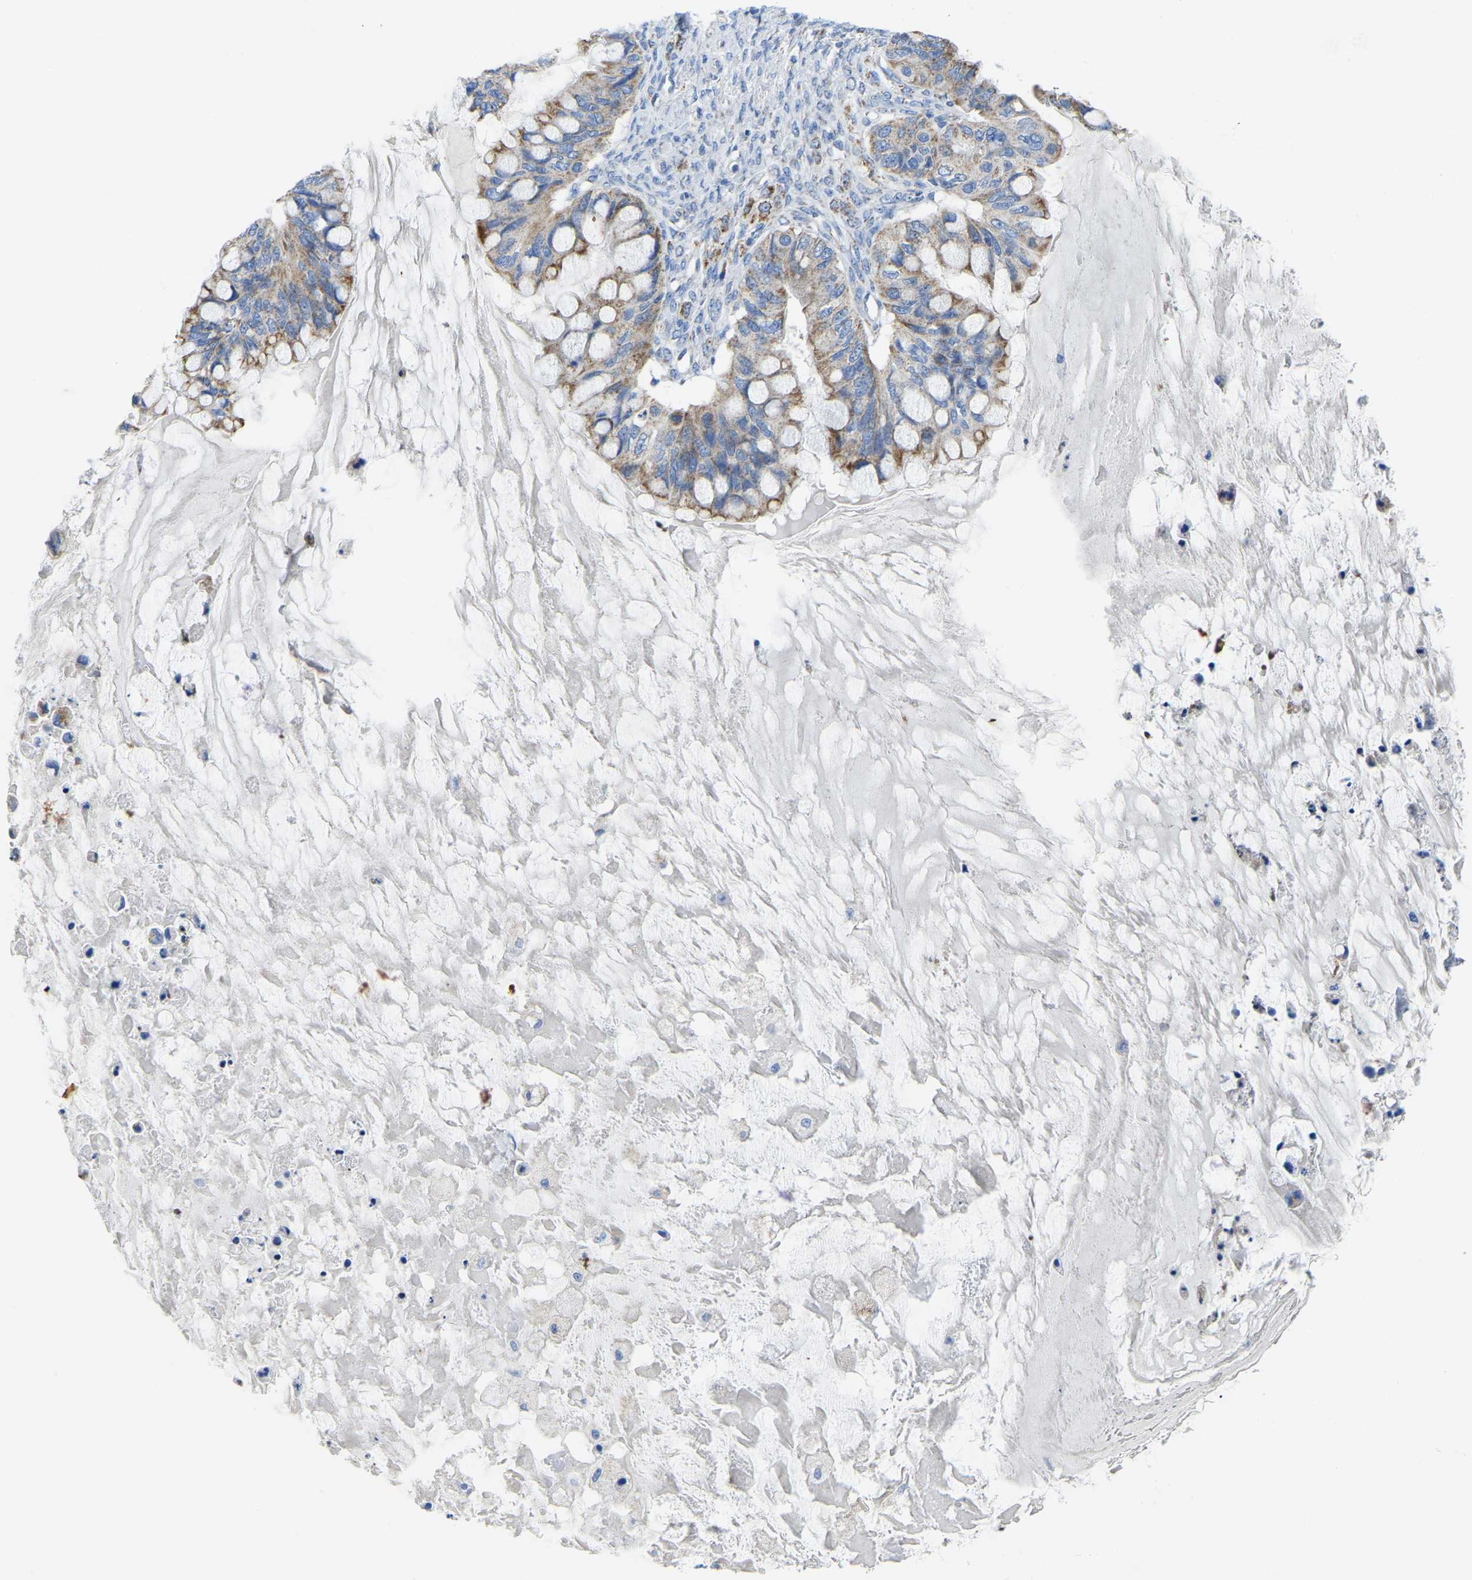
{"staining": {"intensity": "moderate", "quantity": ">75%", "location": "cytoplasmic/membranous"}, "tissue": "ovarian cancer", "cell_type": "Tumor cells", "image_type": "cancer", "snomed": [{"axis": "morphology", "description": "Cystadenocarcinoma, mucinous, NOS"}, {"axis": "topography", "description": "Ovary"}], "caption": "Human ovarian cancer stained with a brown dye shows moderate cytoplasmic/membranous positive staining in approximately >75% of tumor cells.", "gene": "ETFA", "patient": {"sex": "female", "age": 80}}